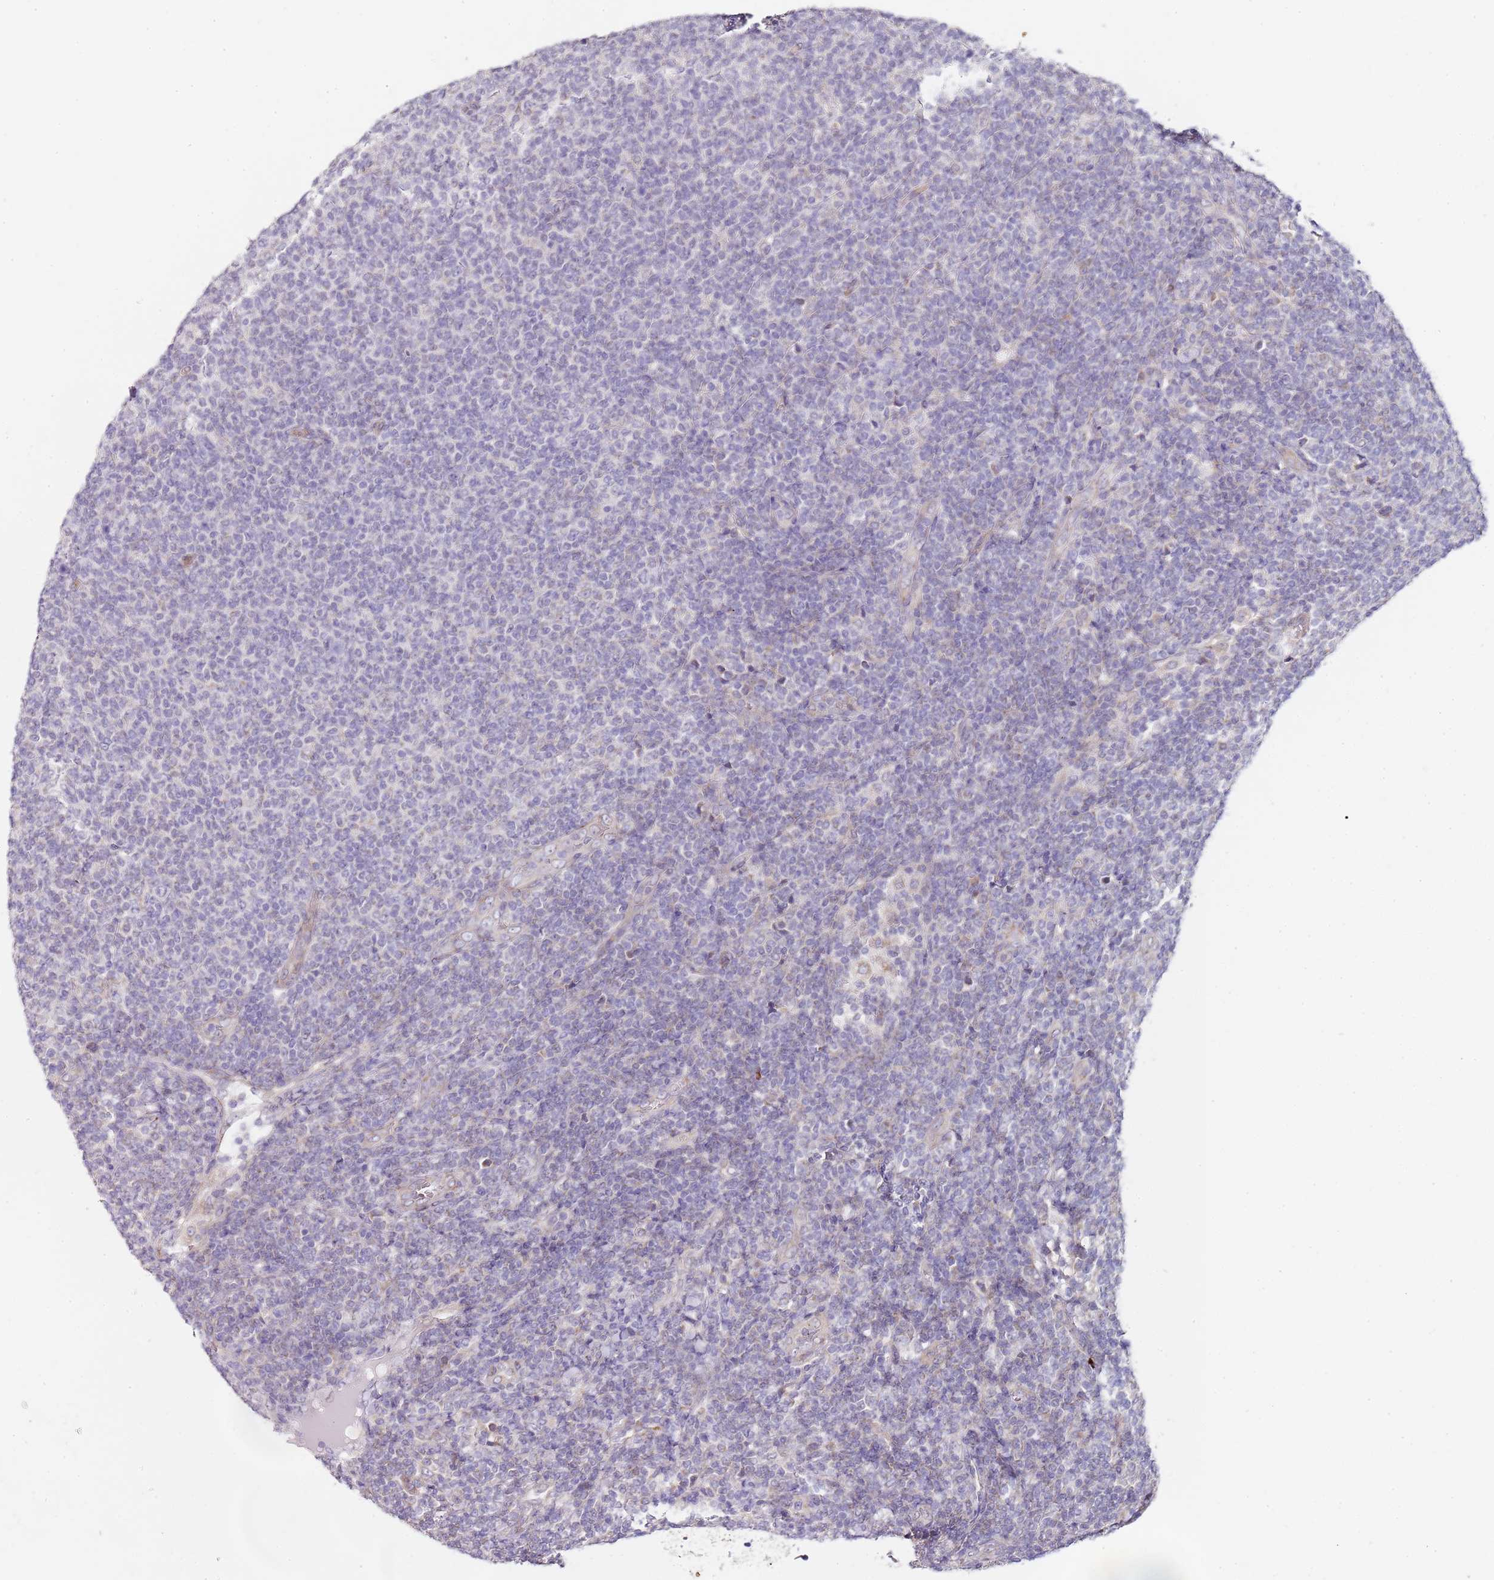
{"staining": {"intensity": "negative", "quantity": "none", "location": "none"}, "tissue": "lymphoma", "cell_type": "Tumor cells", "image_type": "cancer", "snomed": [{"axis": "morphology", "description": "Malignant lymphoma, non-Hodgkin's type, Low grade"}, {"axis": "topography", "description": "Lymph node"}], "caption": "An image of human malignant lymphoma, non-Hodgkin's type (low-grade) is negative for staining in tumor cells.", "gene": "TBC1D9", "patient": {"sex": "male", "age": 66}}